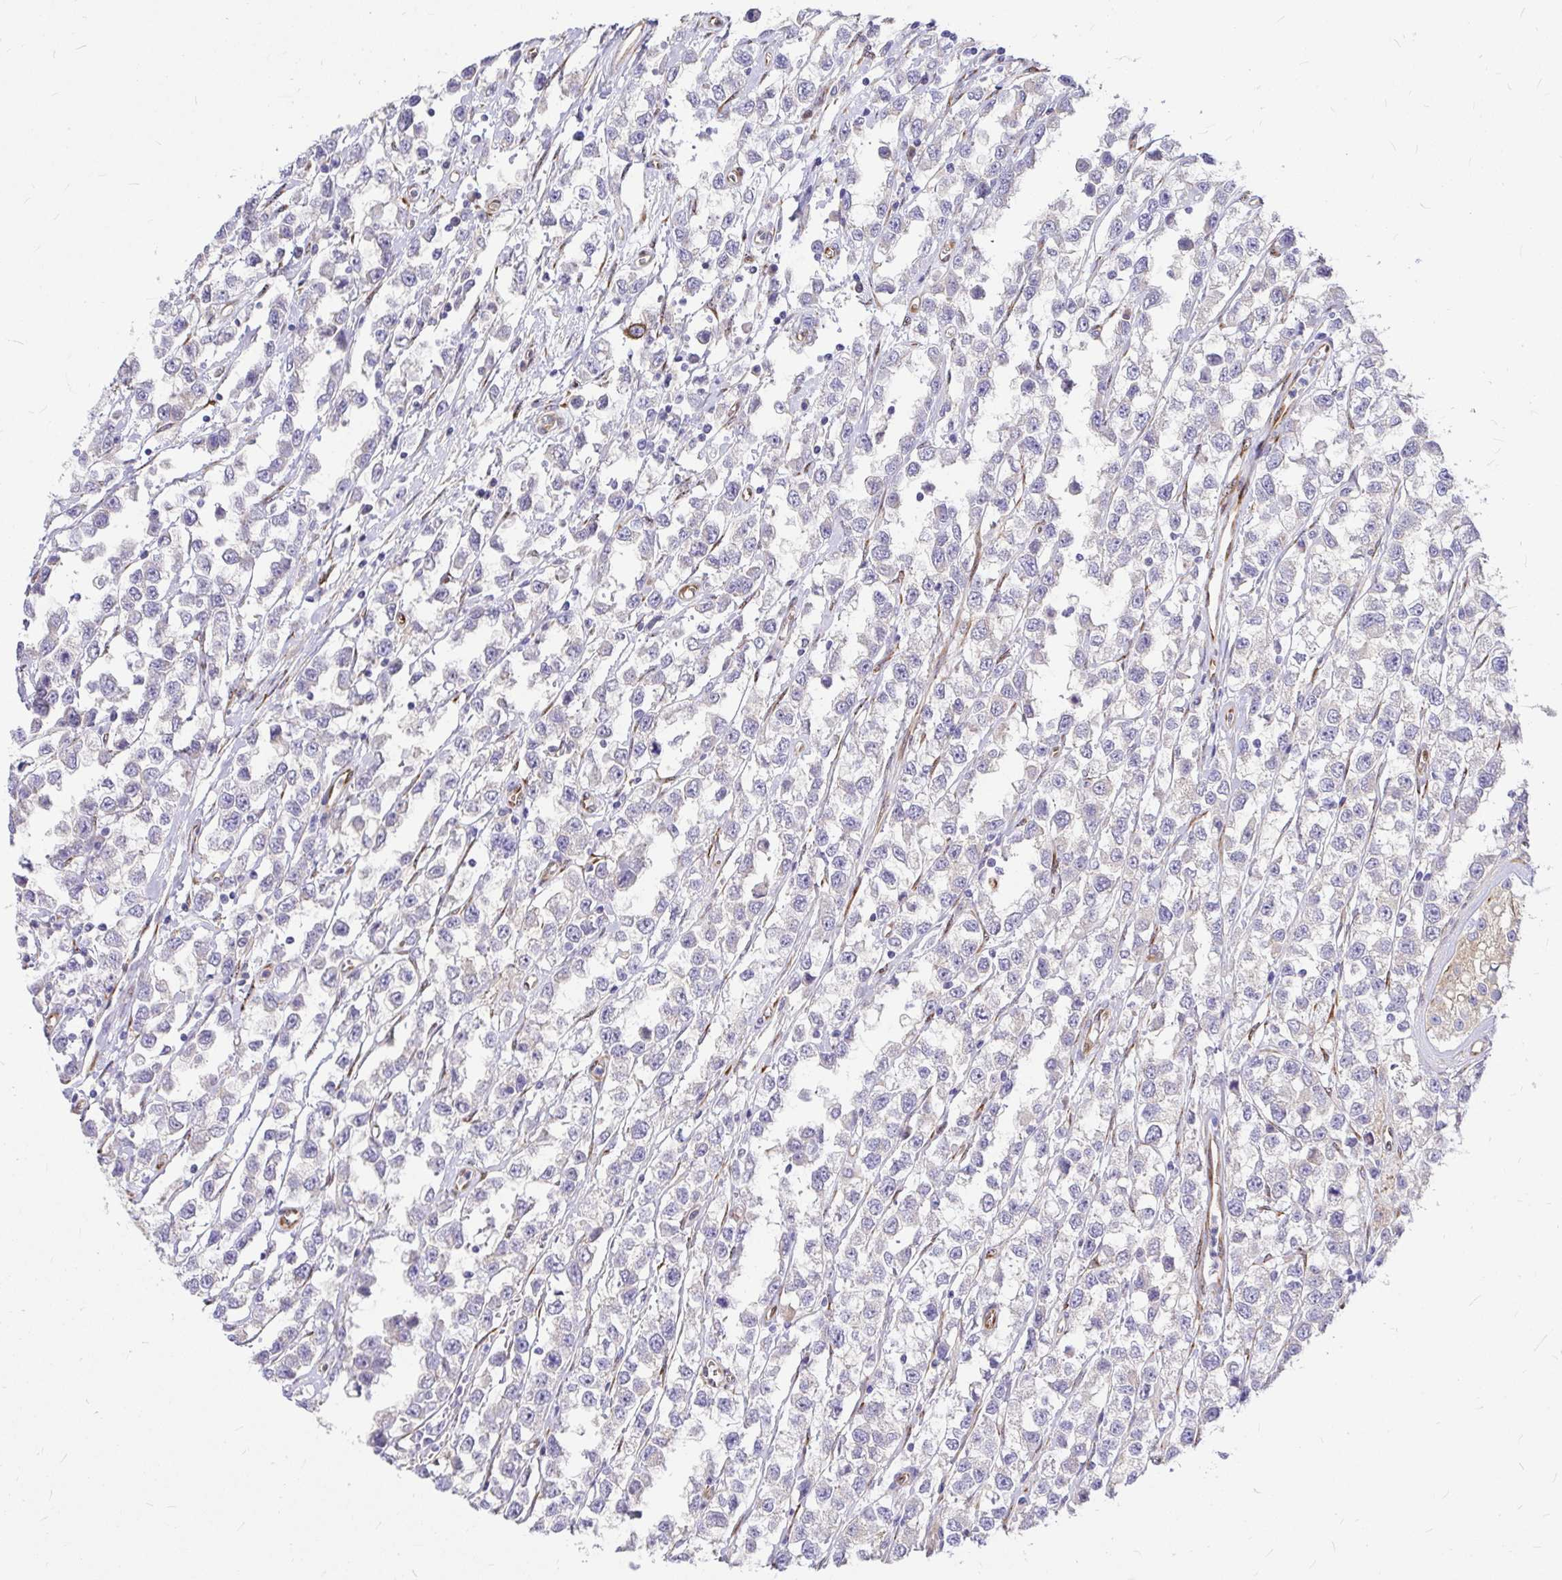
{"staining": {"intensity": "negative", "quantity": "none", "location": "none"}, "tissue": "testis cancer", "cell_type": "Tumor cells", "image_type": "cancer", "snomed": [{"axis": "morphology", "description": "Seminoma, NOS"}, {"axis": "topography", "description": "Testis"}], "caption": "A photomicrograph of testis cancer (seminoma) stained for a protein displays no brown staining in tumor cells. The staining is performed using DAB brown chromogen with nuclei counter-stained in using hematoxylin.", "gene": "GABBR2", "patient": {"sex": "male", "age": 34}}